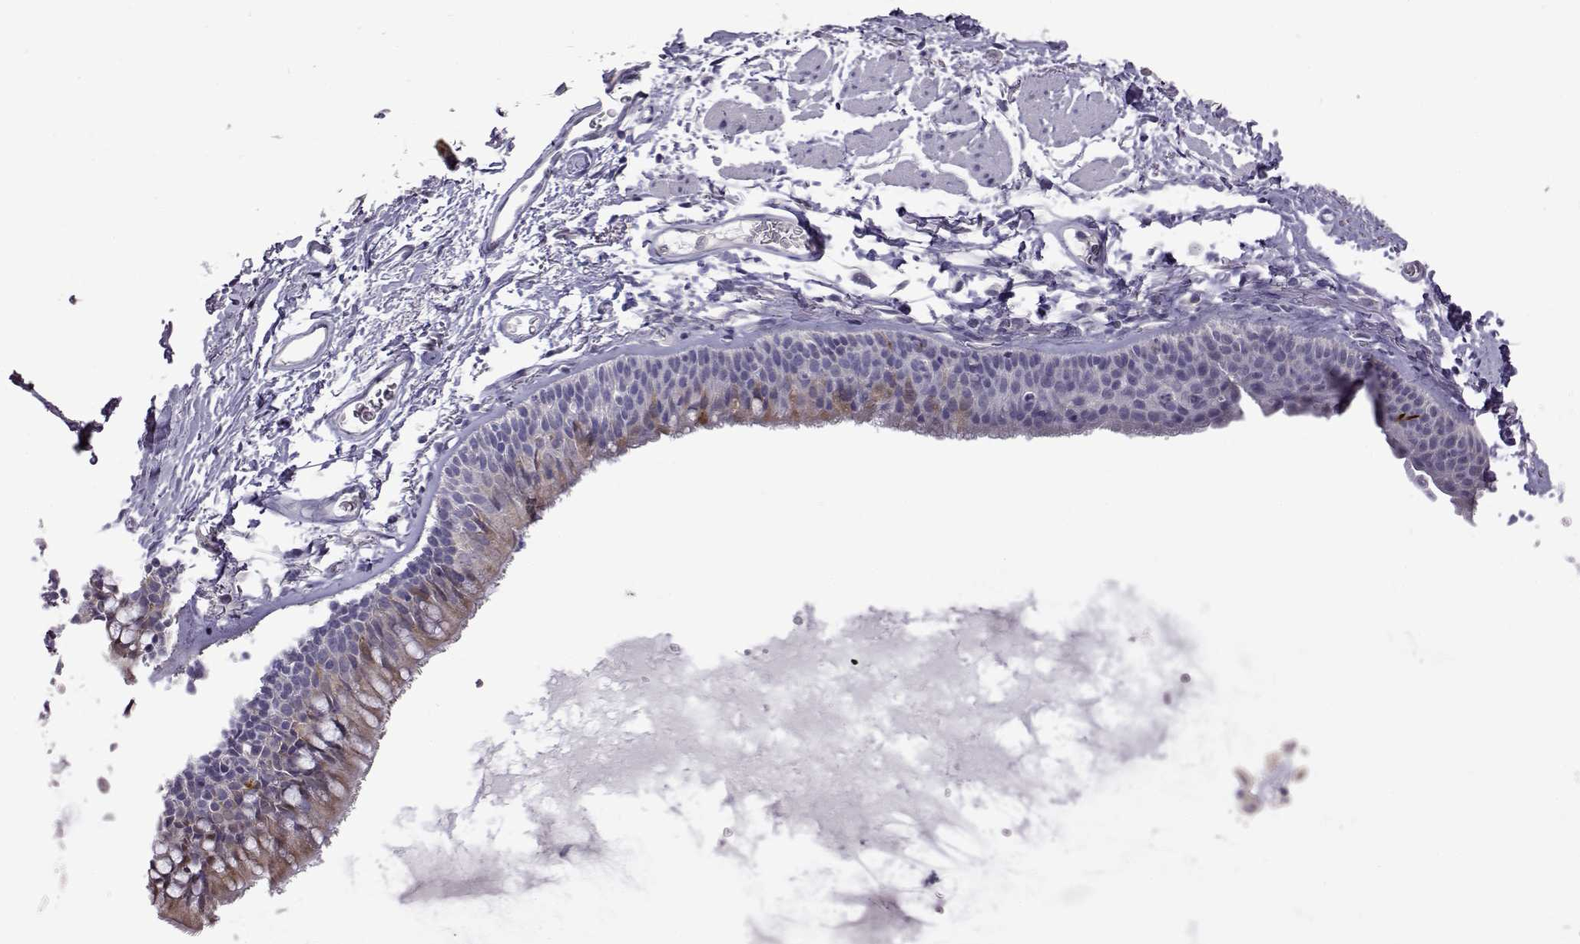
{"staining": {"intensity": "negative", "quantity": "none", "location": "none"}, "tissue": "soft tissue", "cell_type": "Fibroblasts", "image_type": "normal", "snomed": [{"axis": "morphology", "description": "Normal tissue, NOS"}, {"axis": "topography", "description": "Cartilage tissue"}, {"axis": "topography", "description": "Bronchus"}], "caption": "Image shows no protein staining in fibroblasts of unremarkable soft tissue.", "gene": "VGF", "patient": {"sex": "female", "age": 79}}